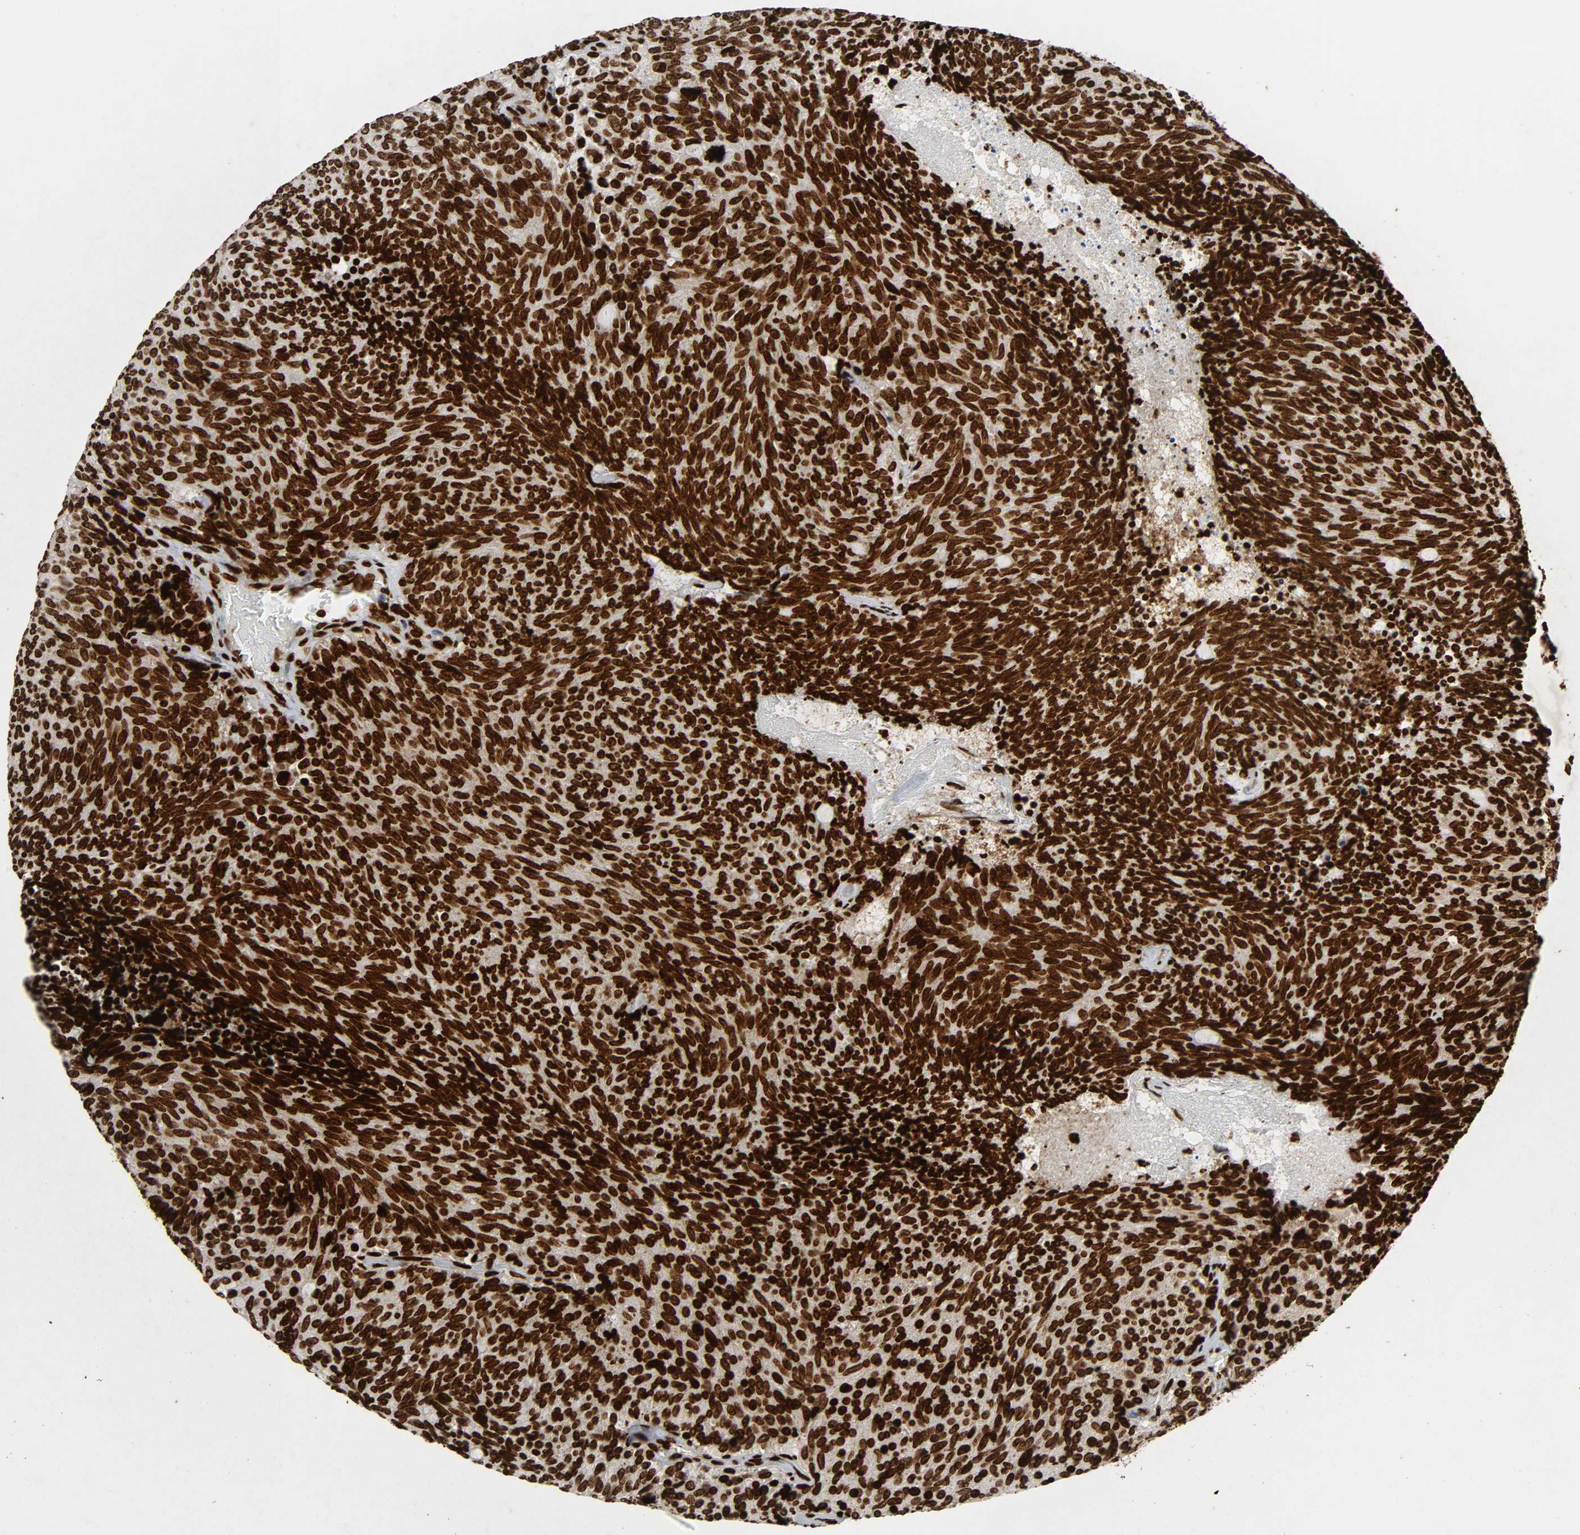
{"staining": {"intensity": "strong", "quantity": ">75%", "location": "nuclear"}, "tissue": "carcinoid", "cell_type": "Tumor cells", "image_type": "cancer", "snomed": [{"axis": "morphology", "description": "Carcinoid, malignant, NOS"}, {"axis": "topography", "description": "Pancreas"}], "caption": "Carcinoid (malignant) stained for a protein exhibits strong nuclear positivity in tumor cells.", "gene": "RXRA", "patient": {"sex": "female", "age": 54}}